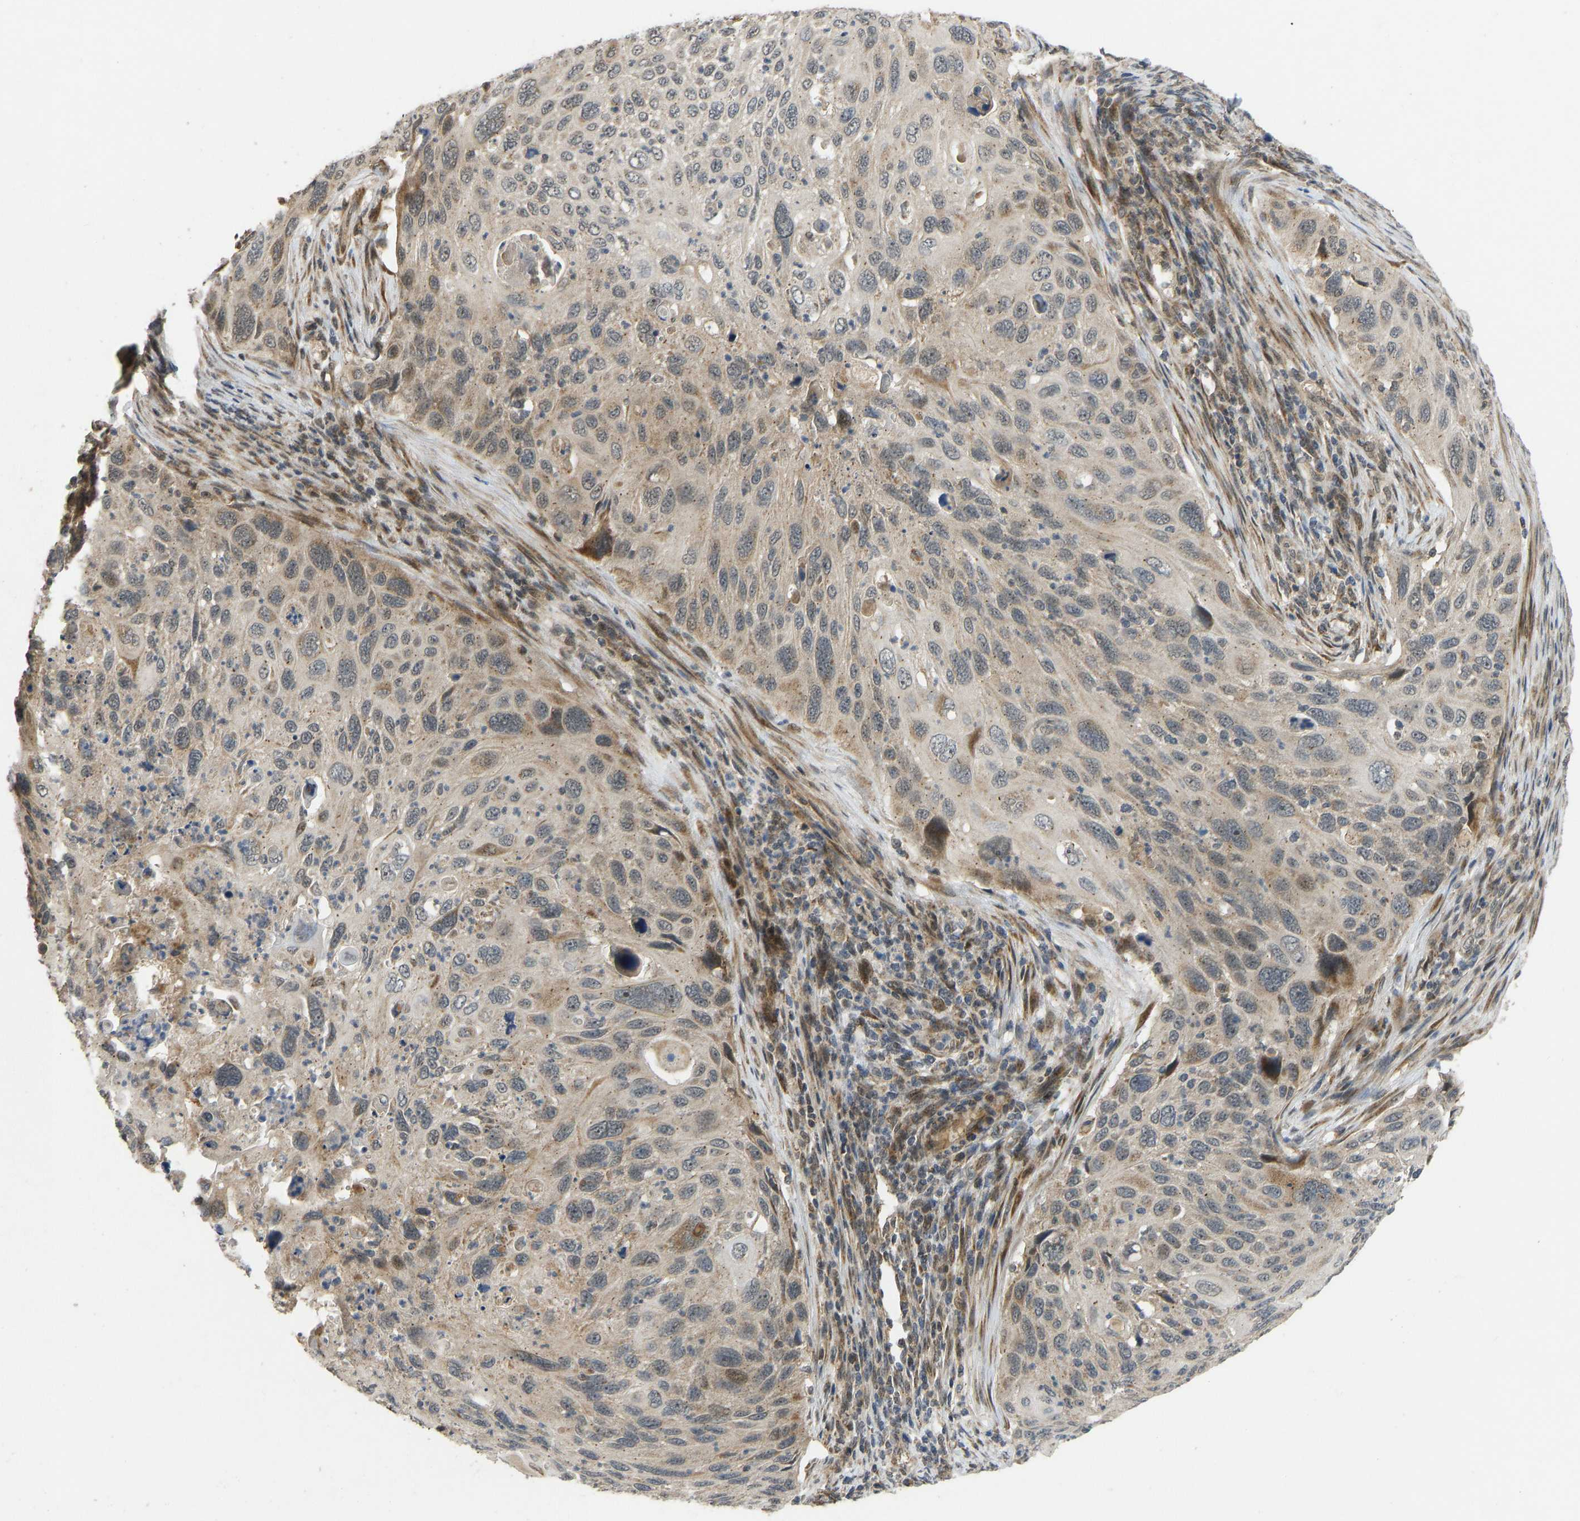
{"staining": {"intensity": "weak", "quantity": "25%-75%", "location": "cytoplasmic/membranous"}, "tissue": "cervical cancer", "cell_type": "Tumor cells", "image_type": "cancer", "snomed": [{"axis": "morphology", "description": "Squamous cell carcinoma, NOS"}, {"axis": "topography", "description": "Cervix"}], "caption": "An immunohistochemistry (IHC) photomicrograph of neoplastic tissue is shown. Protein staining in brown labels weak cytoplasmic/membranous positivity in cervical cancer (squamous cell carcinoma) within tumor cells.", "gene": "ACADS", "patient": {"sex": "female", "age": 70}}